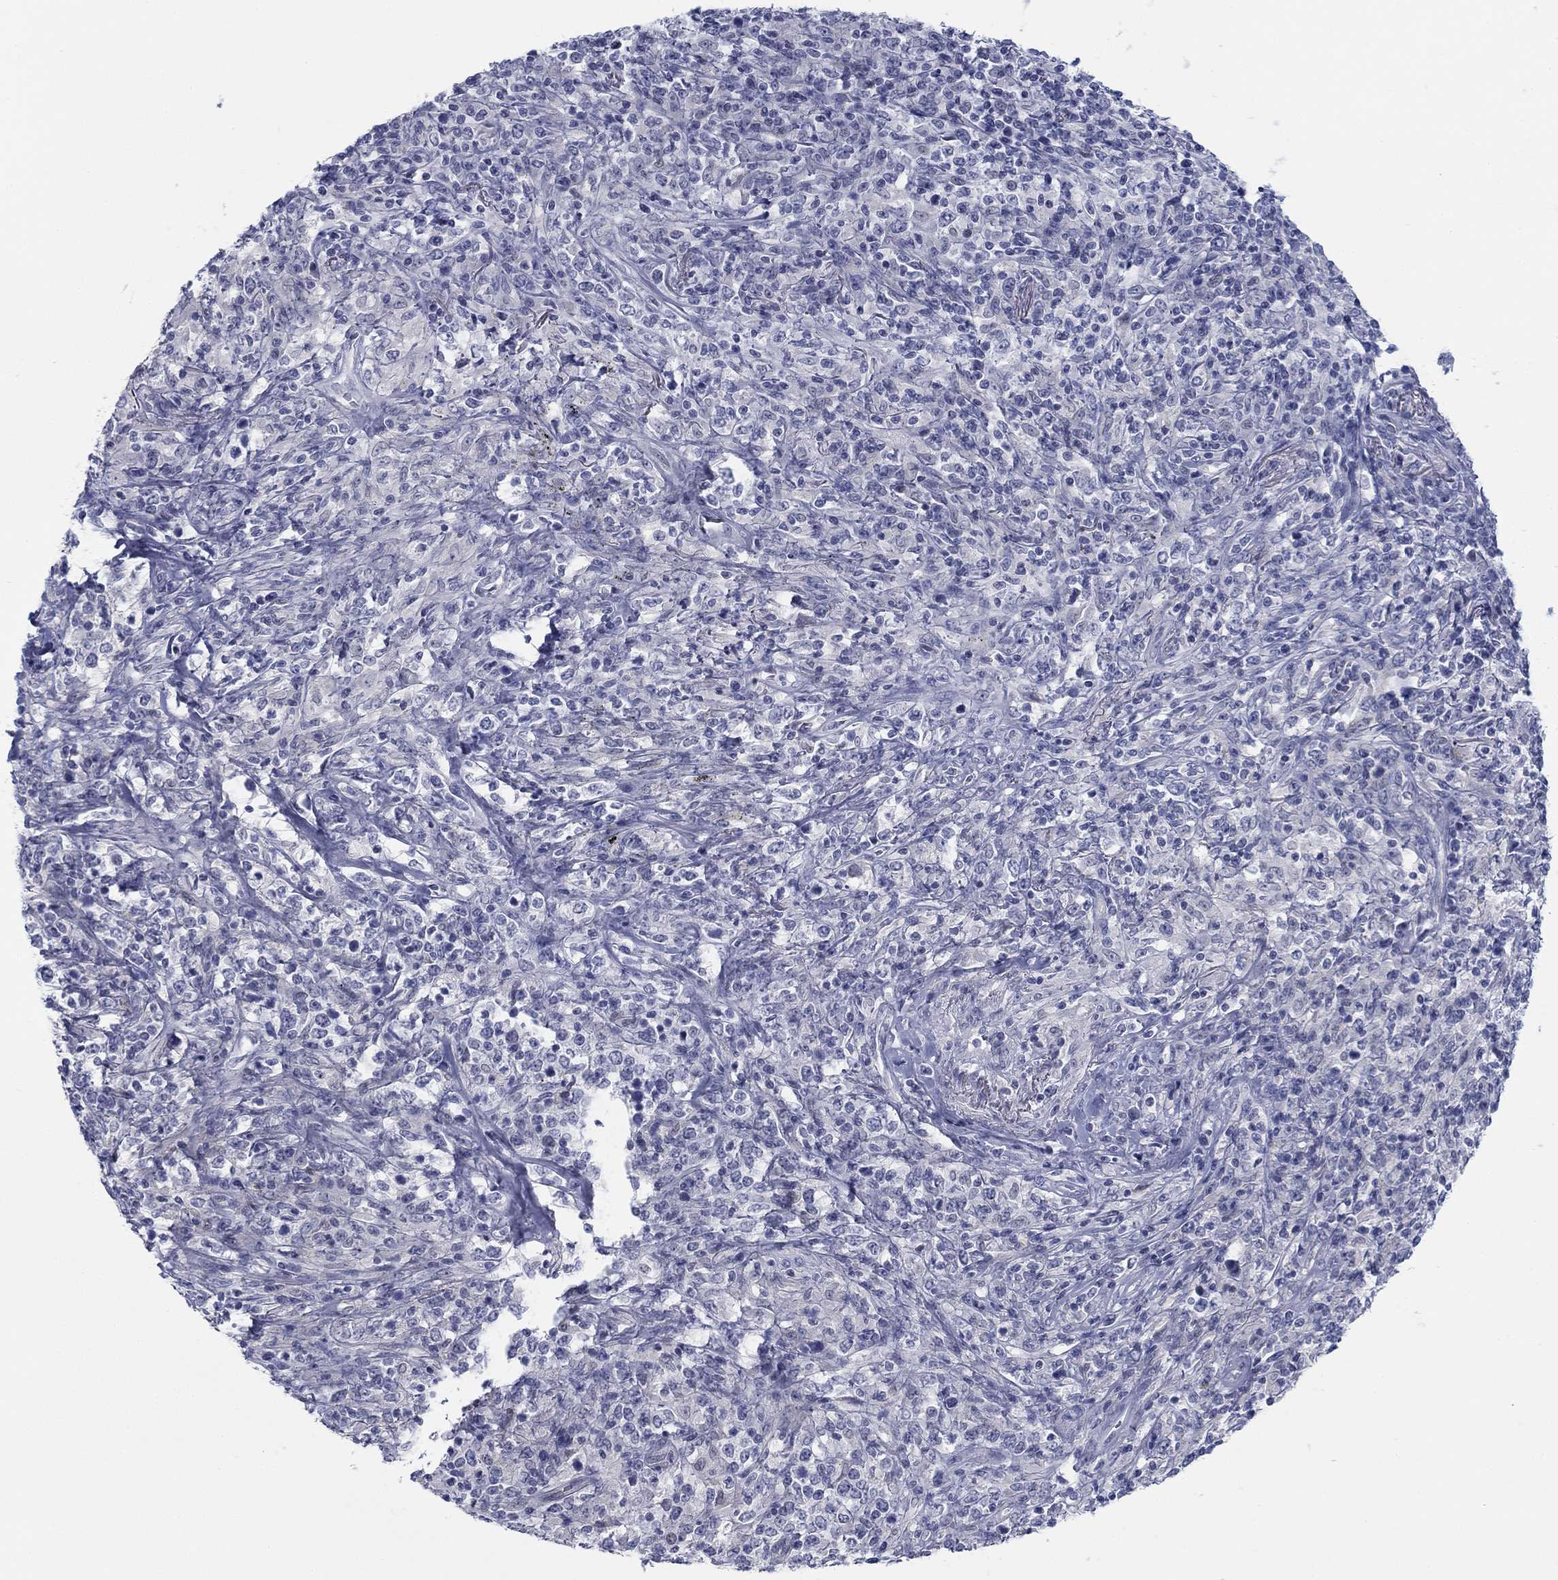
{"staining": {"intensity": "negative", "quantity": "none", "location": "none"}, "tissue": "lymphoma", "cell_type": "Tumor cells", "image_type": "cancer", "snomed": [{"axis": "morphology", "description": "Malignant lymphoma, non-Hodgkin's type, High grade"}, {"axis": "topography", "description": "Lung"}], "caption": "Lymphoma stained for a protein using IHC reveals no staining tumor cells.", "gene": "DNAL1", "patient": {"sex": "male", "age": 79}}